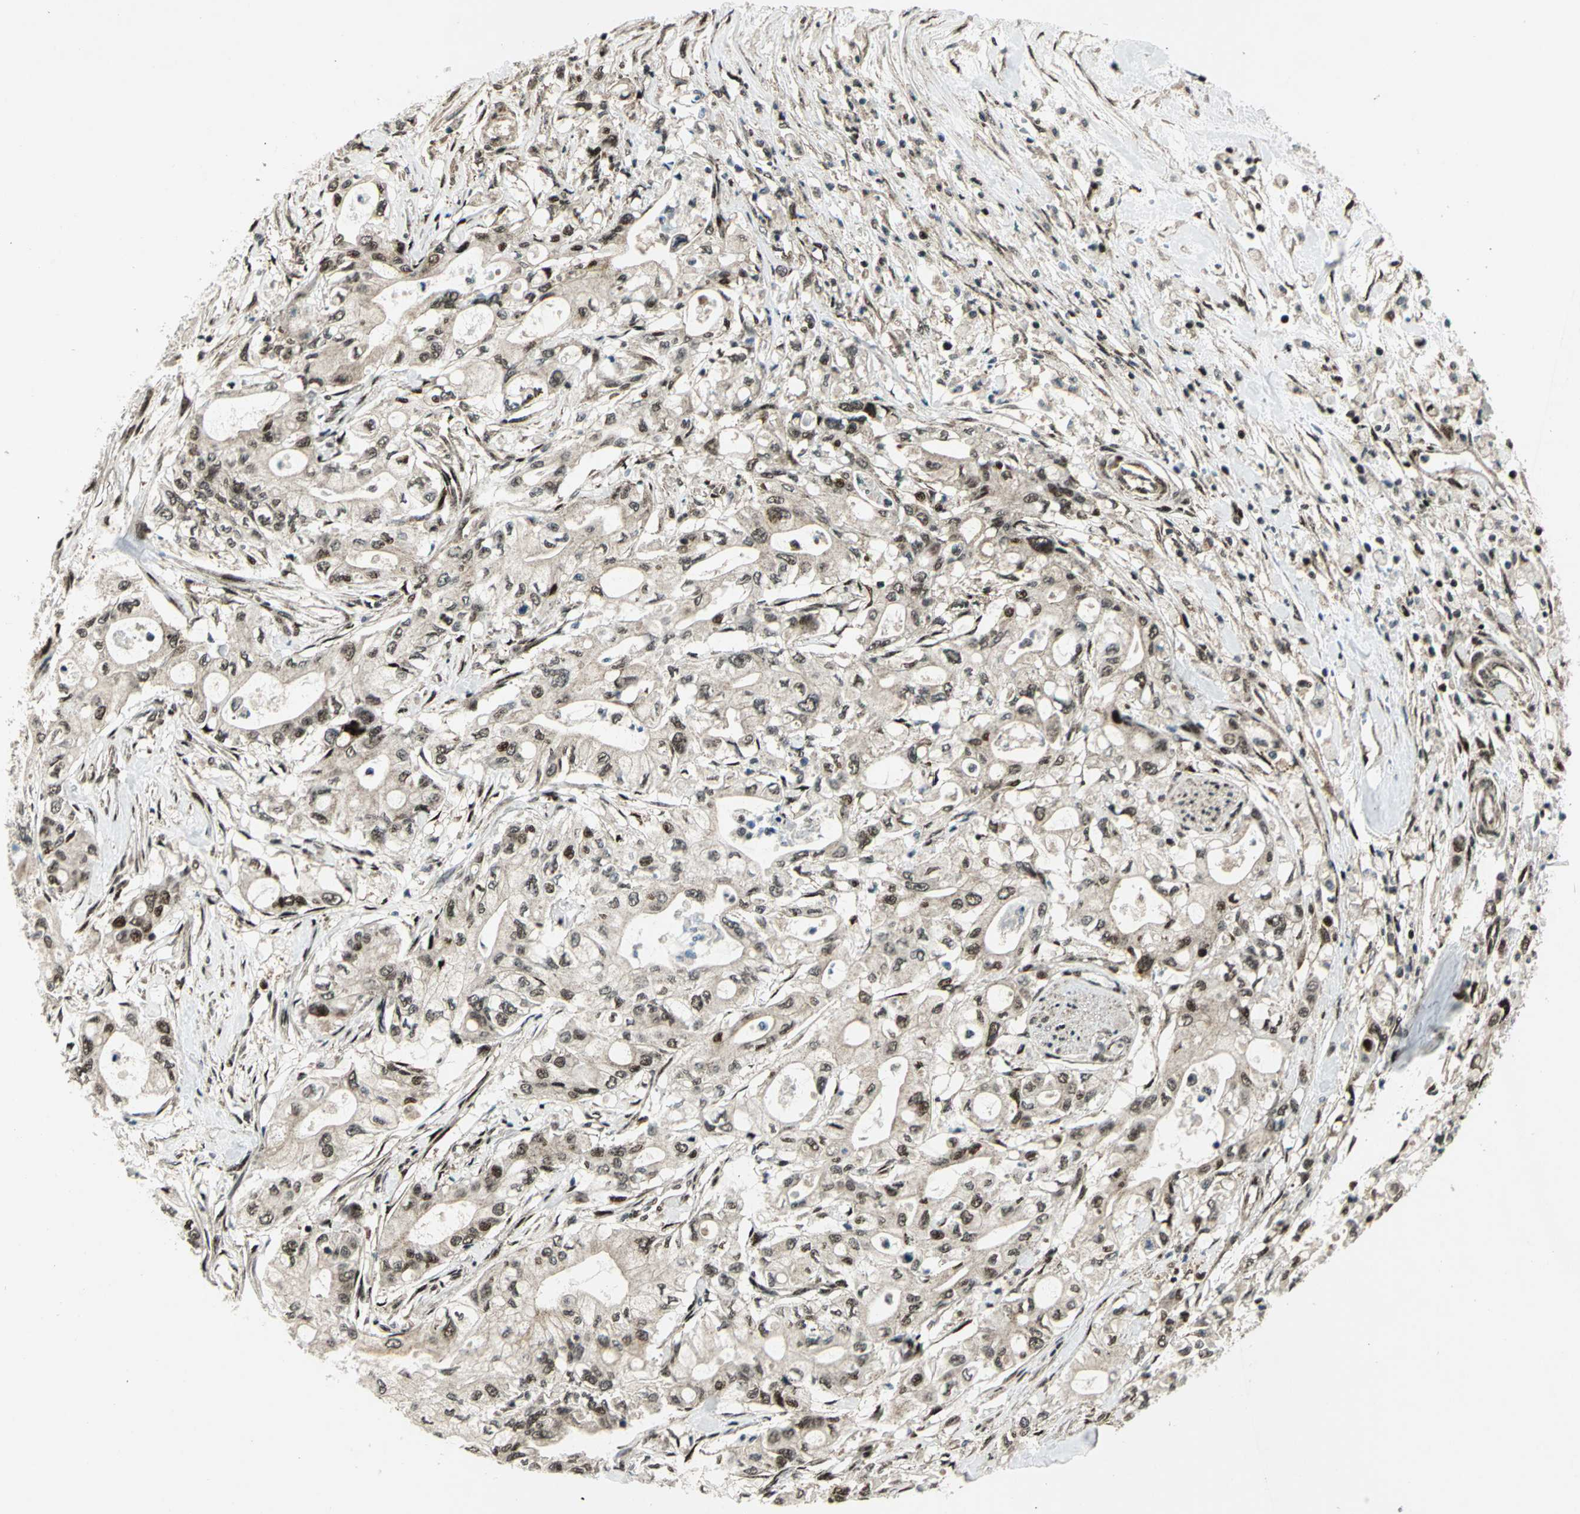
{"staining": {"intensity": "moderate", "quantity": ">75%", "location": "cytoplasmic/membranous,nuclear"}, "tissue": "pancreatic cancer", "cell_type": "Tumor cells", "image_type": "cancer", "snomed": [{"axis": "morphology", "description": "Adenocarcinoma, NOS"}, {"axis": "topography", "description": "Pancreas"}], "caption": "This is an image of immunohistochemistry (IHC) staining of adenocarcinoma (pancreatic), which shows moderate expression in the cytoplasmic/membranous and nuclear of tumor cells.", "gene": "COPS5", "patient": {"sex": "male", "age": 79}}